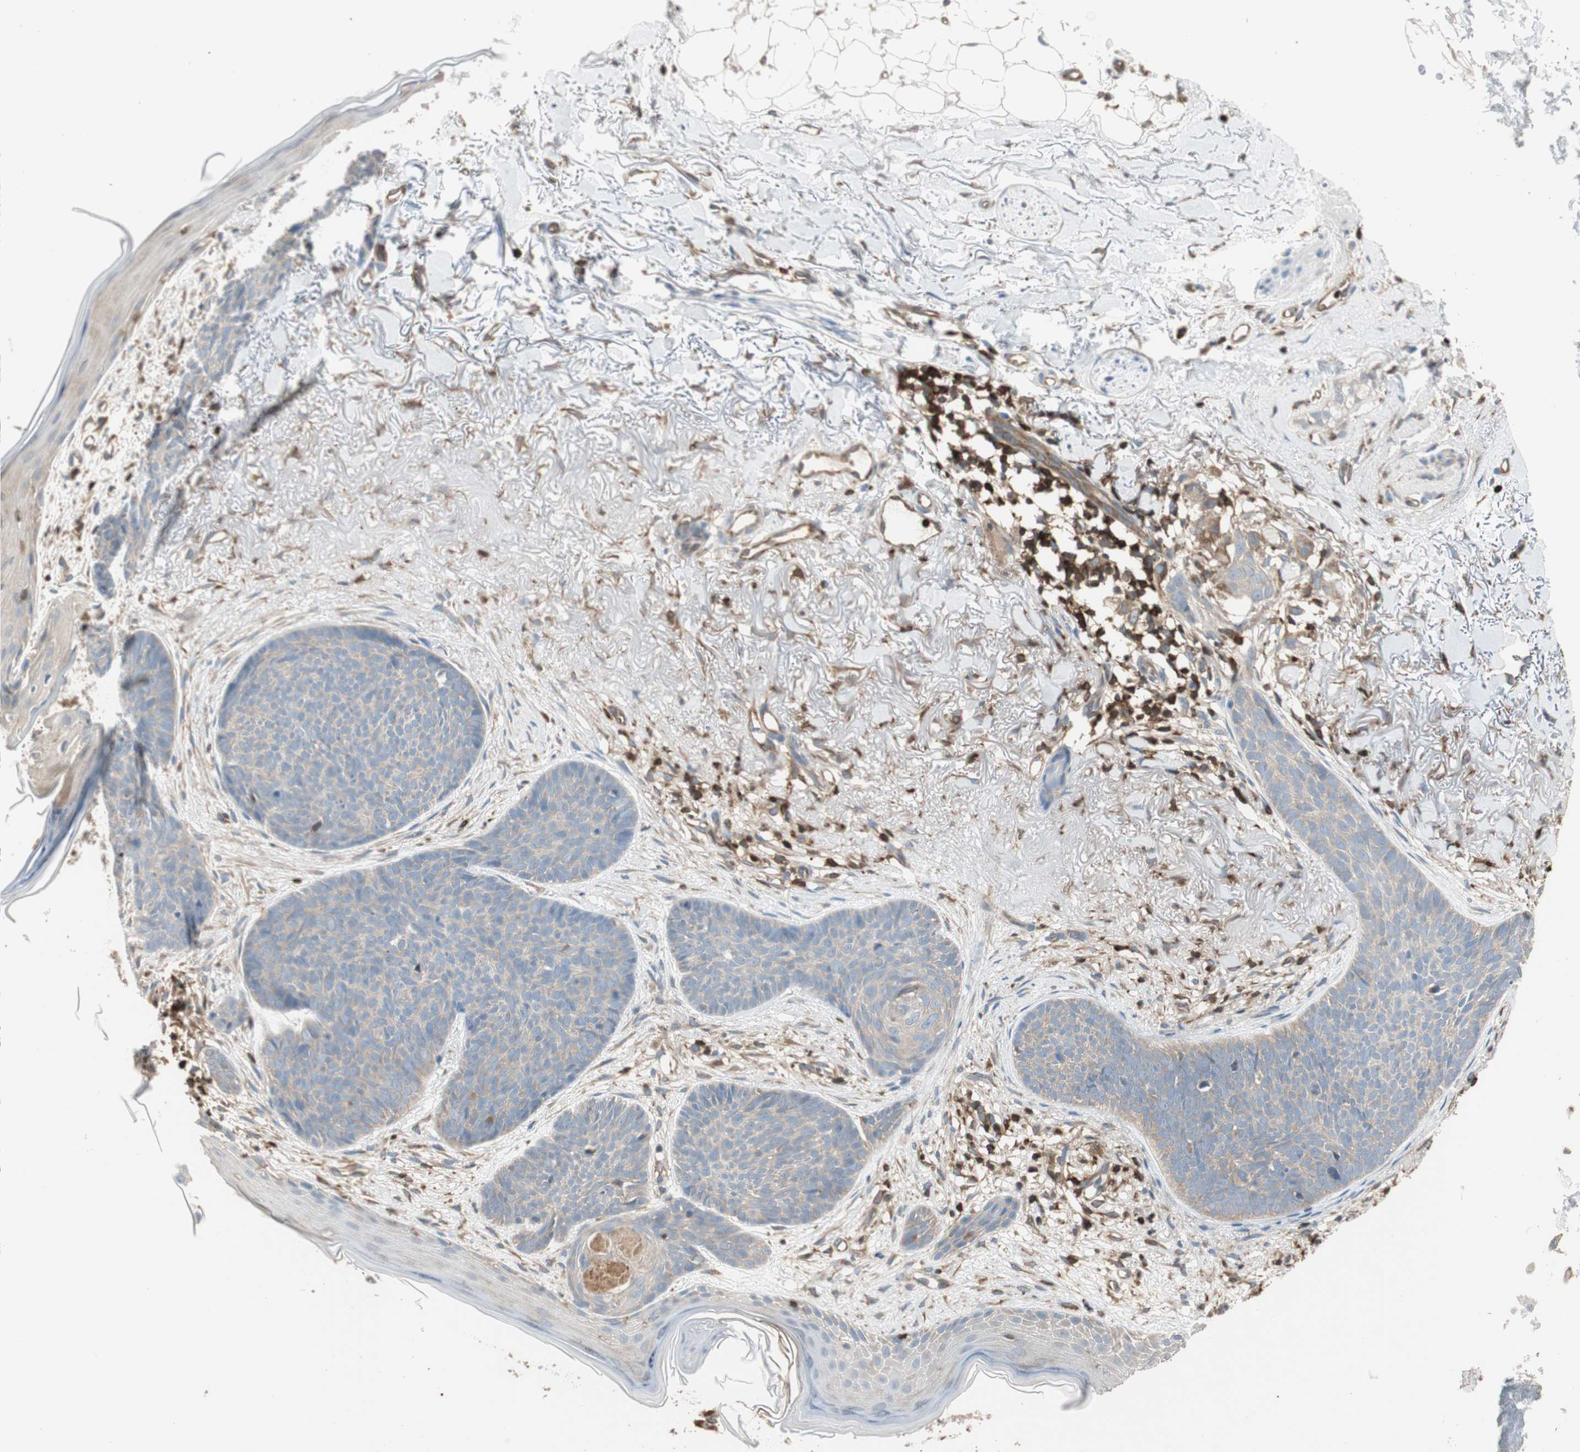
{"staining": {"intensity": "negative", "quantity": "none", "location": "none"}, "tissue": "skin cancer", "cell_type": "Tumor cells", "image_type": "cancer", "snomed": [{"axis": "morphology", "description": "Normal tissue, NOS"}, {"axis": "morphology", "description": "Basal cell carcinoma"}, {"axis": "topography", "description": "Skin"}], "caption": "A photomicrograph of skin cancer (basal cell carcinoma) stained for a protein displays no brown staining in tumor cells. (Brightfield microscopy of DAB immunohistochemistry at high magnification).", "gene": "CRLF3", "patient": {"sex": "female", "age": 70}}